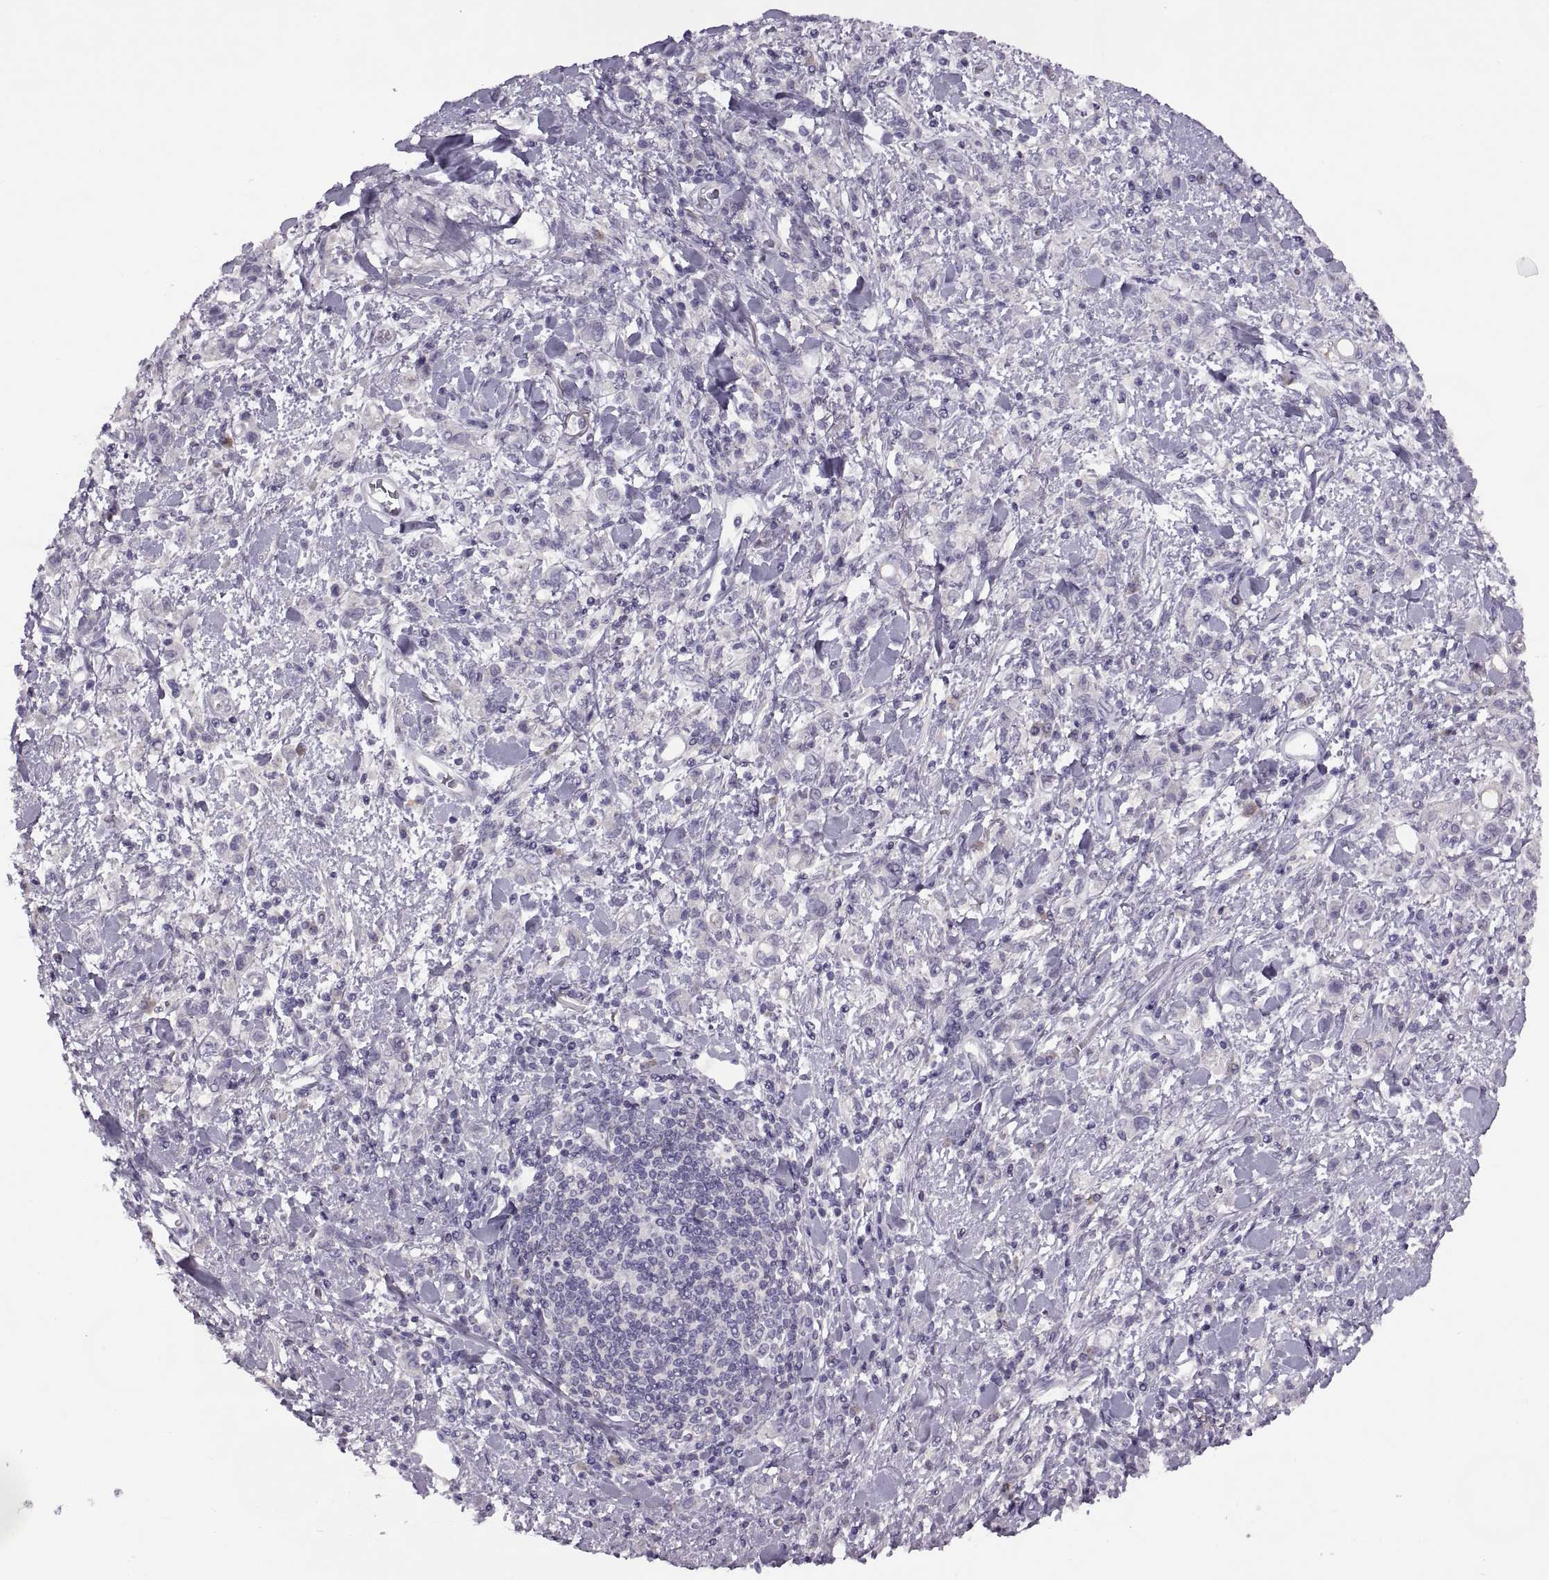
{"staining": {"intensity": "negative", "quantity": "none", "location": "none"}, "tissue": "stomach cancer", "cell_type": "Tumor cells", "image_type": "cancer", "snomed": [{"axis": "morphology", "description": "Adenocarcinoma, NOS"}, {"axis": "topography", "description": "Stomach"}], "caption": "Stomach cancer stained for a protein using immunohistochemistry (IHC) displays no staining tumor cells.", "gene": "RSPH6A", "patient": {"sex": "male", "age": 77}}